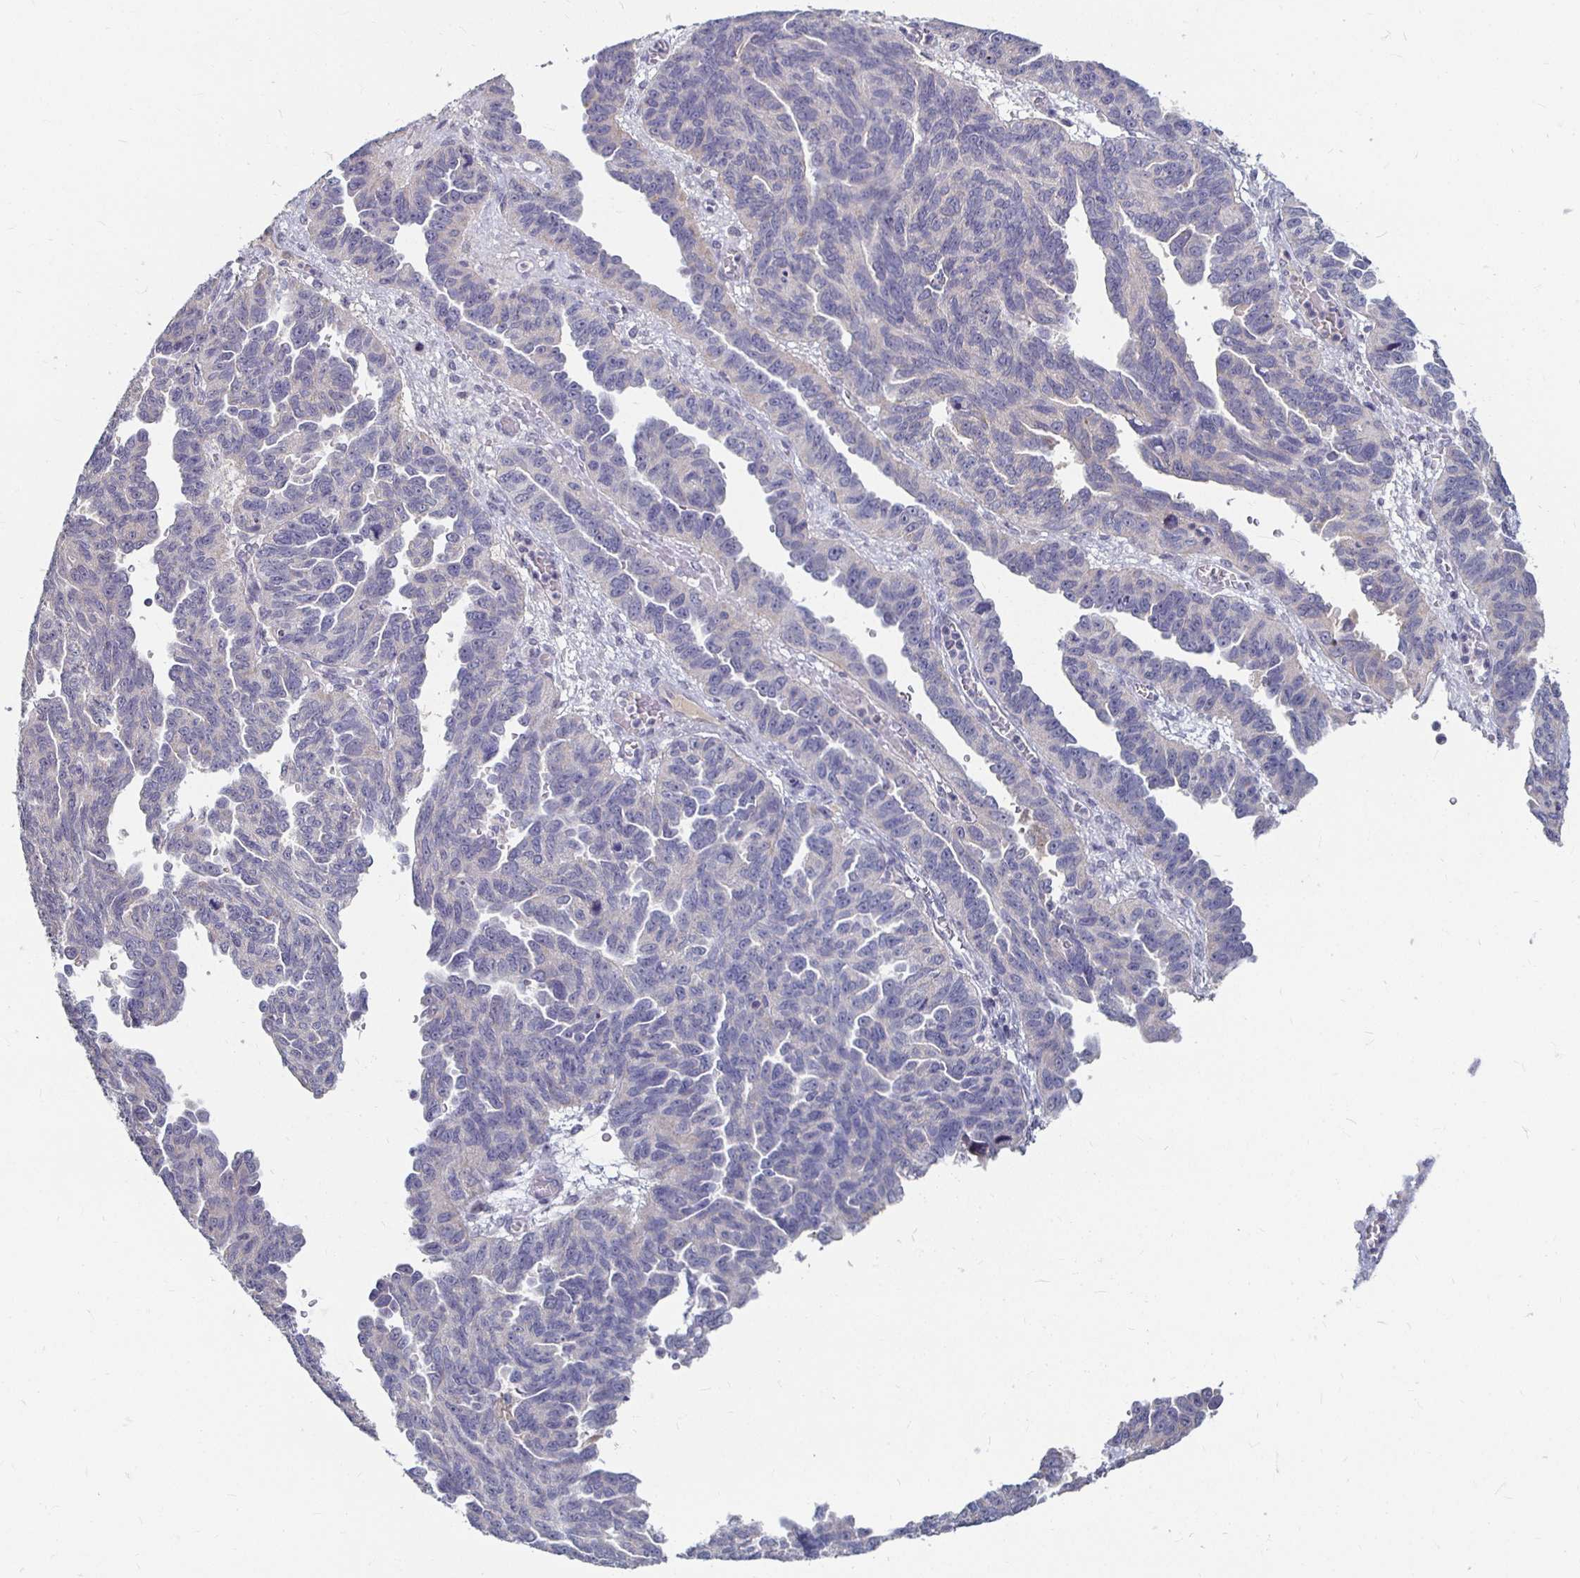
{"staining": {"intensity": "negative", "quantity": "none", "location": "none"}, "tissue": "ovarian cancer", "cell_type": "Tumor cells", "image_type": "cancer", "snomed": [{"axis": "morphology", "description": "Cystadenocarcinoma, serous, NOS"}, {"axis": "topography", "description": "Ovary"}], "caption": "There is no significant expression in tumor cells of serous cystadenocarcinoma (ovarian).", "gene": "RNF144B", "patient": {"sex": "female", "age": 64}}